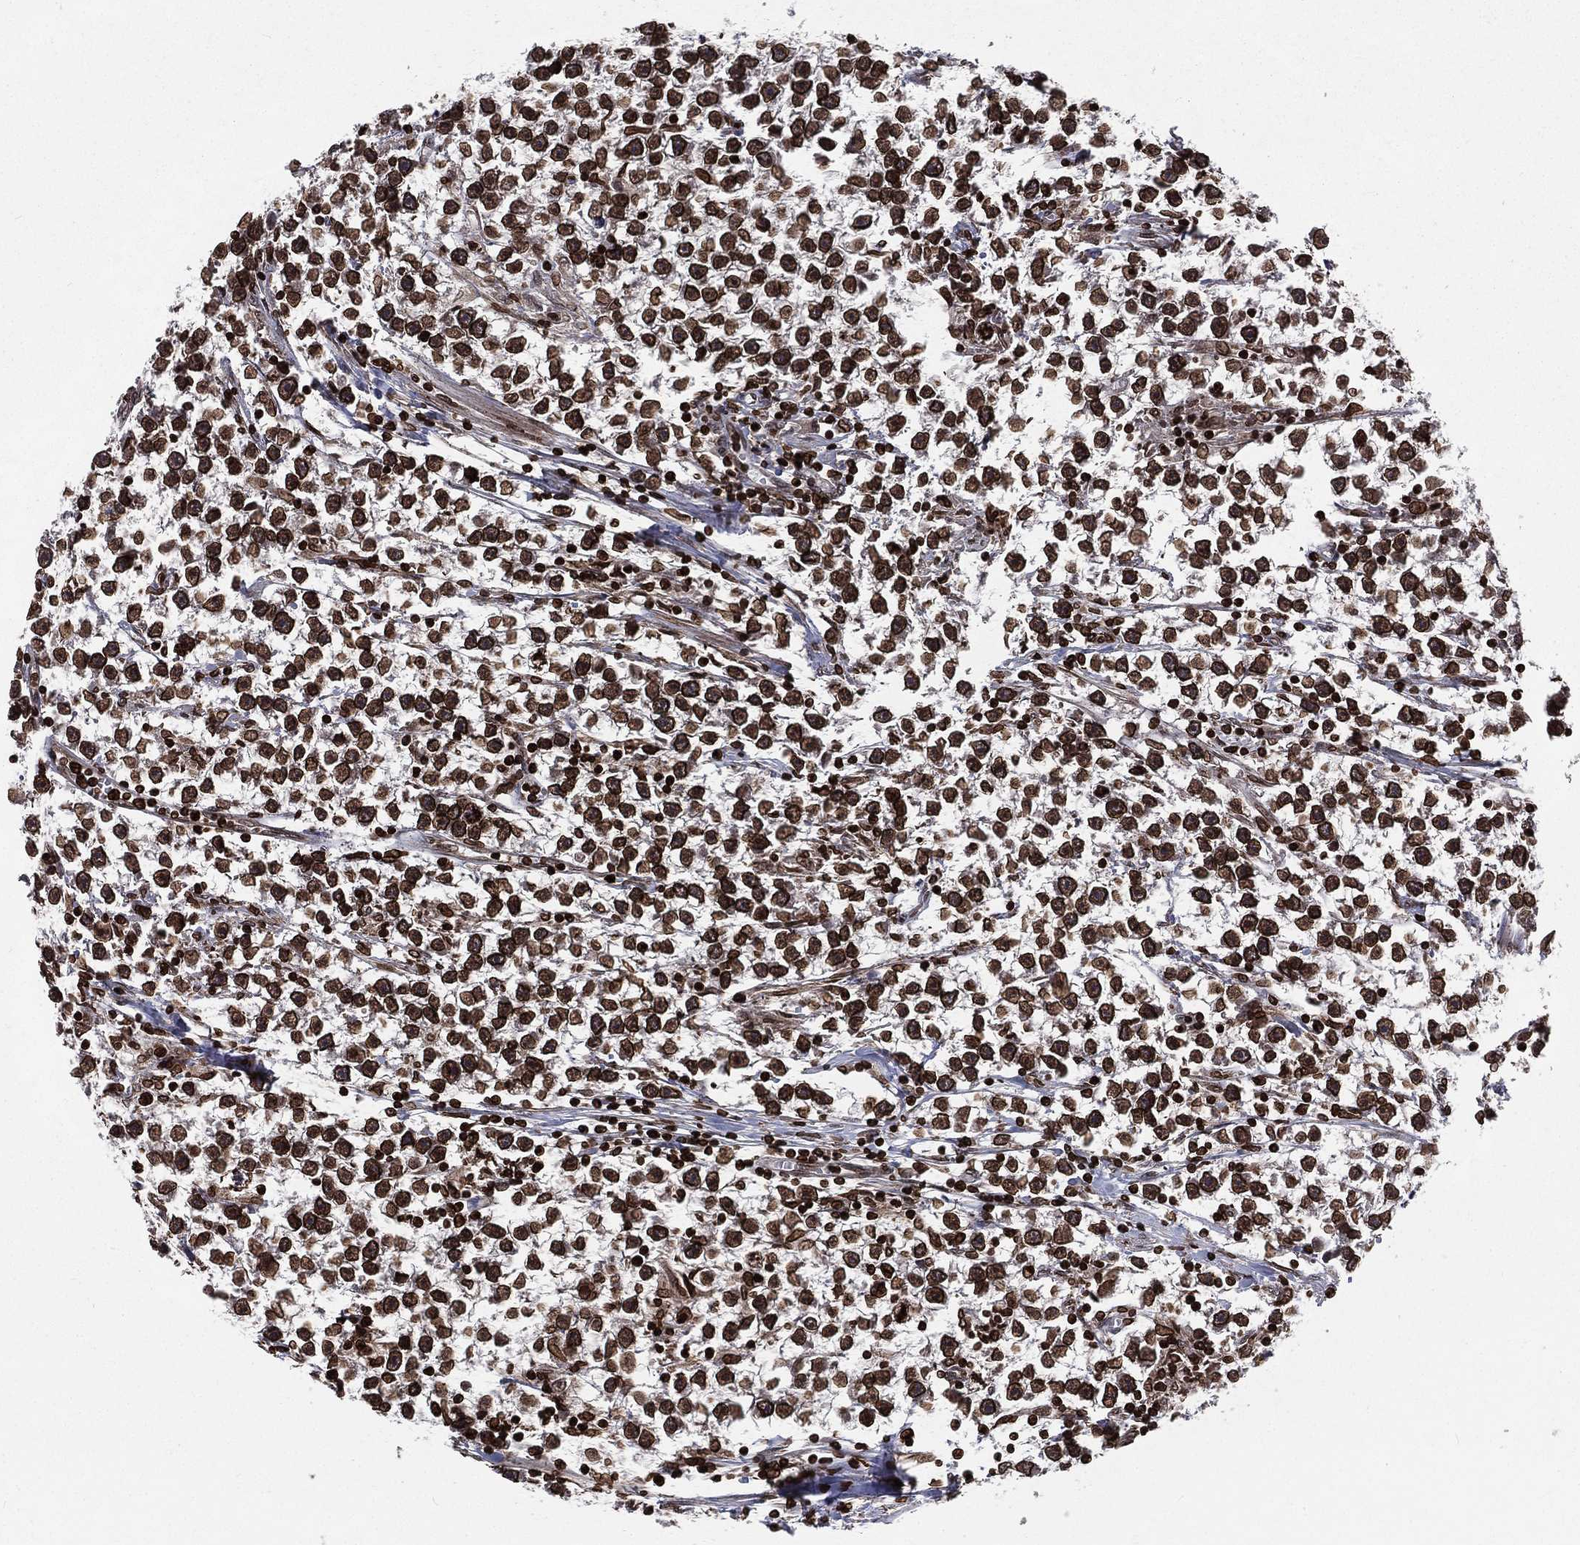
{"staining": {"intensity": "strong", "quantity": ">75%", "location": "cytoplasmic/membranous,nuclear"}, "tissue": "testis cancer", "cell_type": "Tumor cells", "image_type": "cancer", "snomed": [{"axis": "morphology", "description": "Seminoma, NOS"}, {"axis": "topography", "description": "Testis"}], "caption": "An image showing strong cytoplasmic/membranous and nuclear expression in approximately >75% of tumor cells in seminoma (testis), as visualized by brown immunohistochemical staining.", "gene": "LBR", "patient": {"sex": "male", "age": 59}}